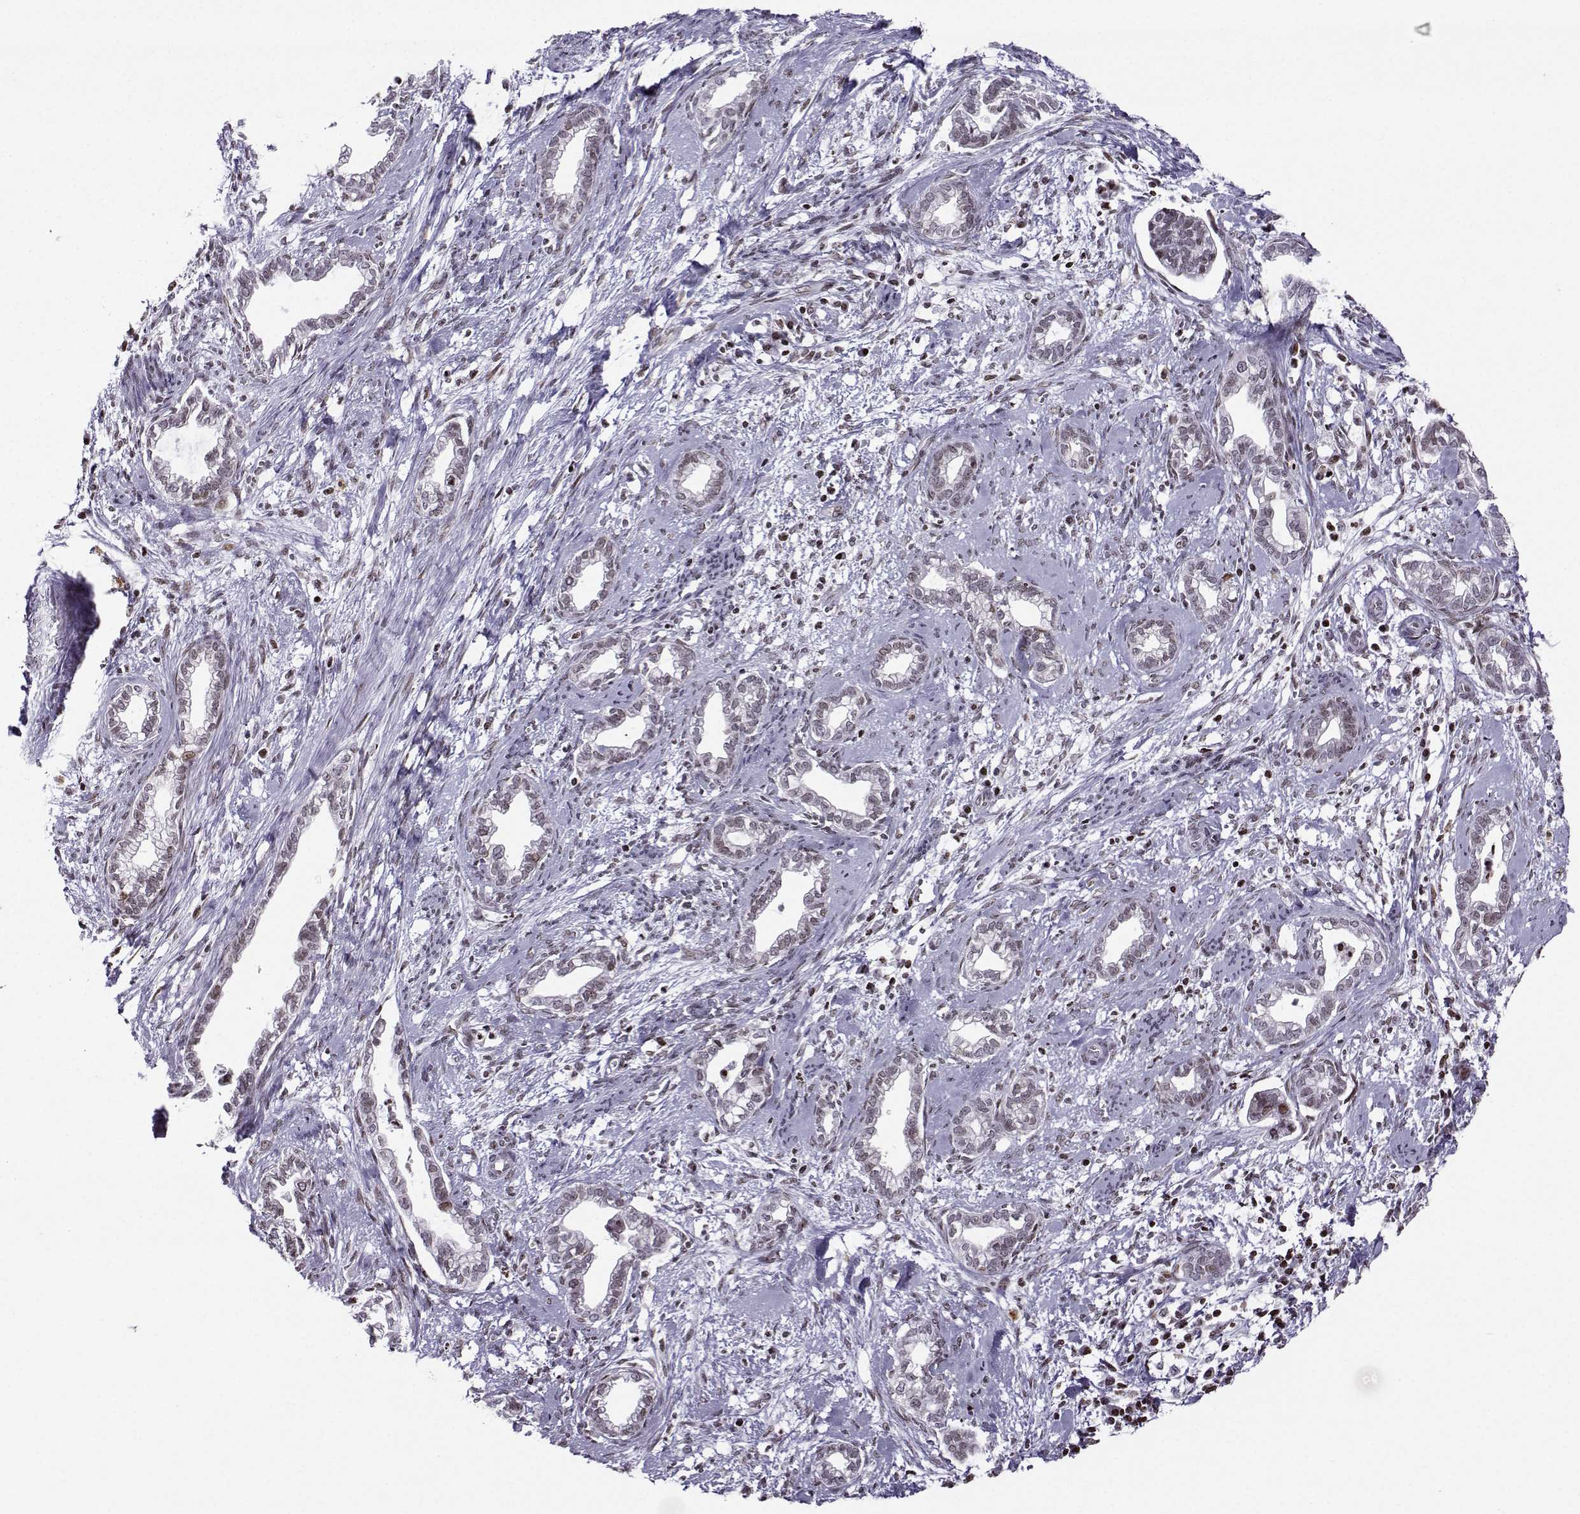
{"staining": {"intensity": "negative", "quantity": "none", "location": "none"}, "tissue": "cervical cancer", "cell_type": "Tumor cells", "image_type": "cancer", "snomed": [{"axis": "morphology", "description": "Adenocarcinoma, NOS"}, {"axis": "topography", "description": "Cervix"}], "caption": "Cervical cancer stained for a protein using IHC displays no expression tumor cells.", "gene": "ZNF19", "patient": {"sex": "female", "age": 62}}